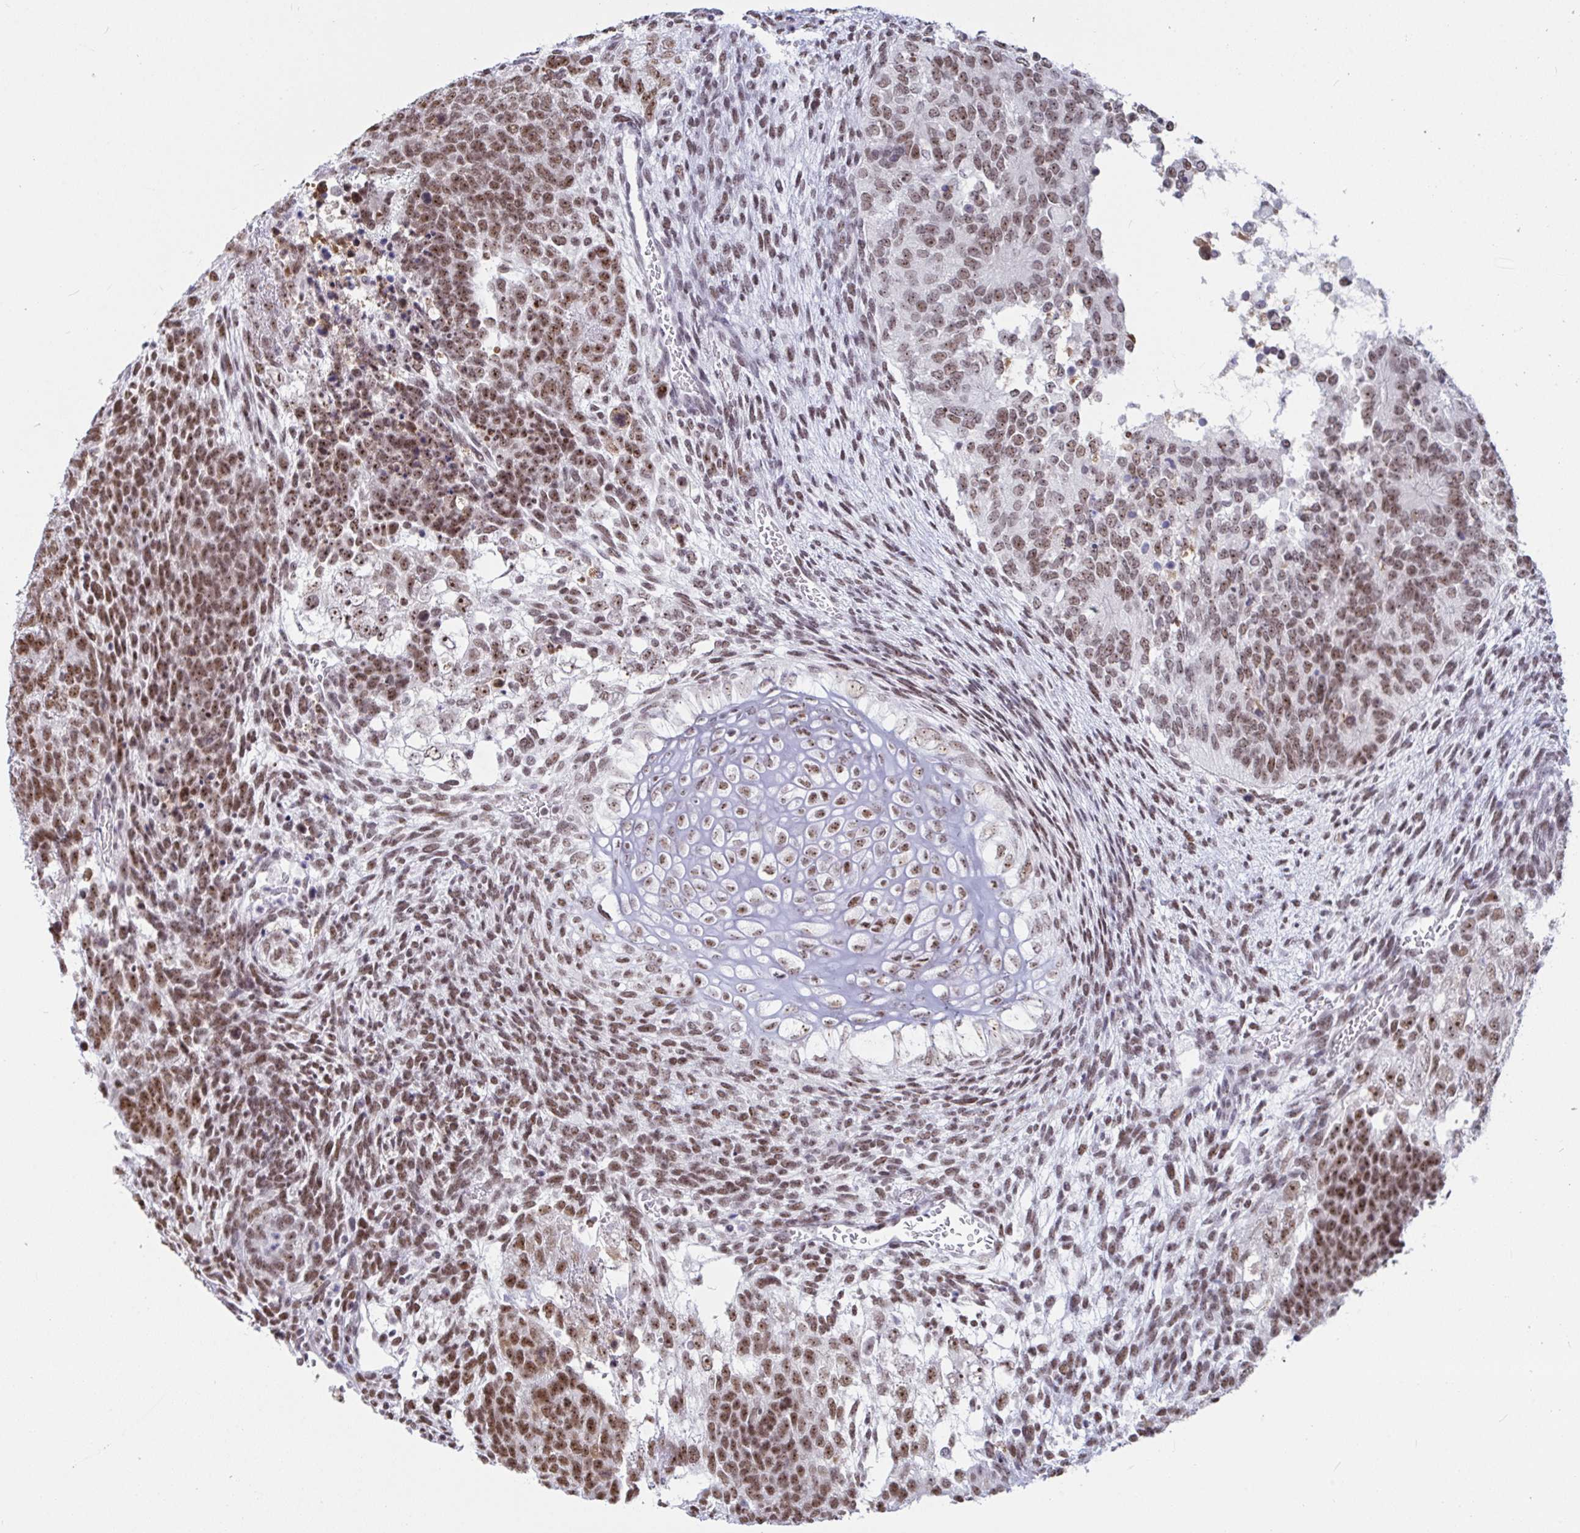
{"staining": {"intensity": "moderate", "quantity": ">75%", "location": "nuclear"}, "tissue": "testis cancer", "cell_type": "Tumor cells", "image_type": "cancer", "snomed": [{"axis": "morphology", "description": "Carcinoma, Embryonal, NOS"}, {"axis": "topography", "description": "Testis"}], "caption": "Testis cancer (embryonal carcinoma) tissue exhibits moderate nuclear positivity in approximately >75% of tumor cells", "gene": "SUPT16H", "patient": {"sex": "male", "age": 23}}